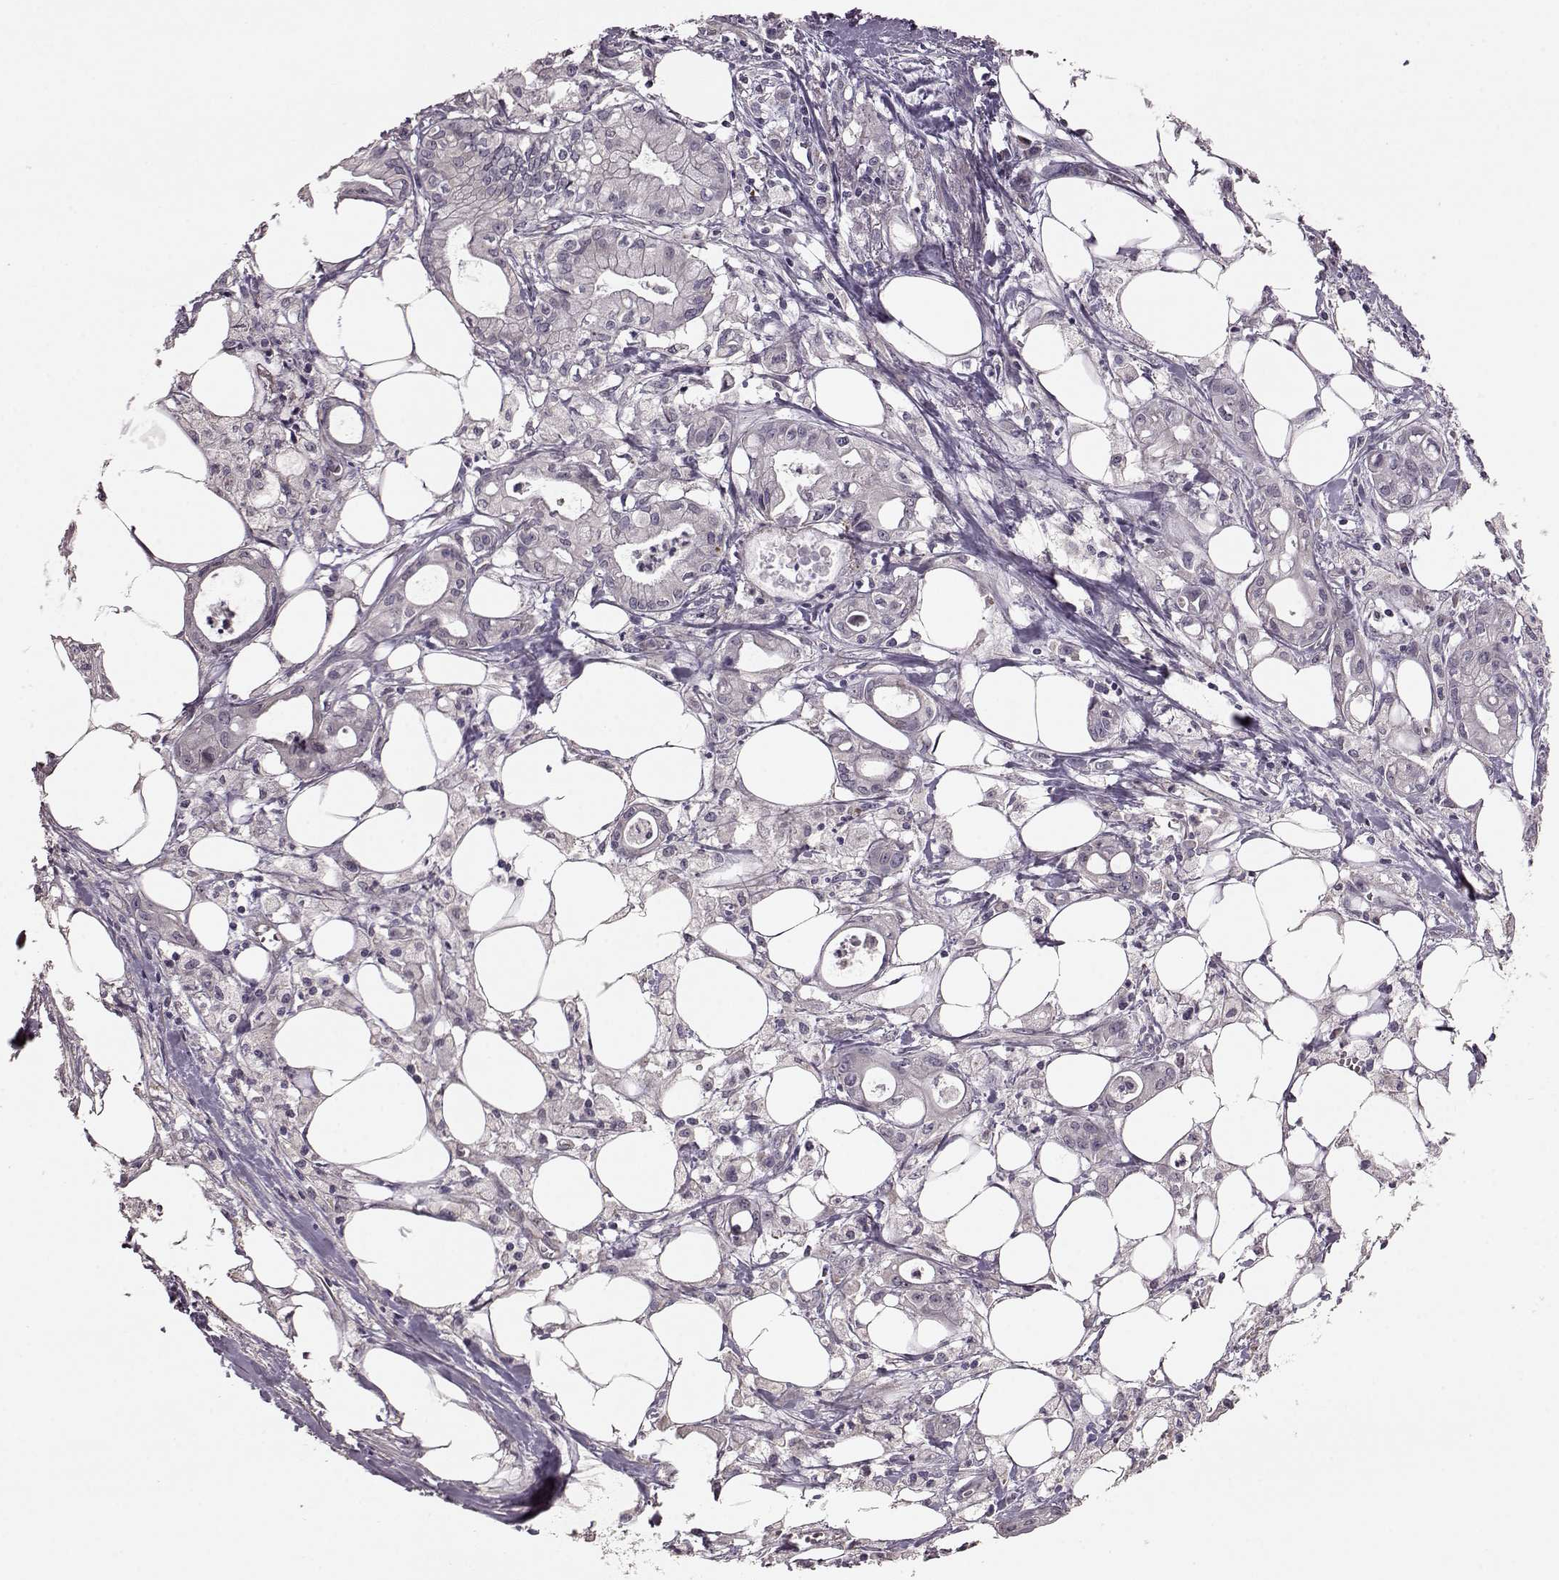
{"staining": {"intensity": "negative", "quantity": "none", "location": "none"}, "tissue": "pancreatic cancer", "cell_type": "Tumor cells", "image_type": "cancer", "snomed": [{"axis": "morphology", "description": "Adenocarcinoma, NOS"}, {"axis": "topography", "description": "Pancreas"}], "caption": "There is no significant staining in tumor cells of pancreatic cancer (adenocarcinoma). (DAB immunohistochemistry with hematoxylin counter stain).", "gene": "SLC52A3", "patient": {"sex": "male", "age": 71}}